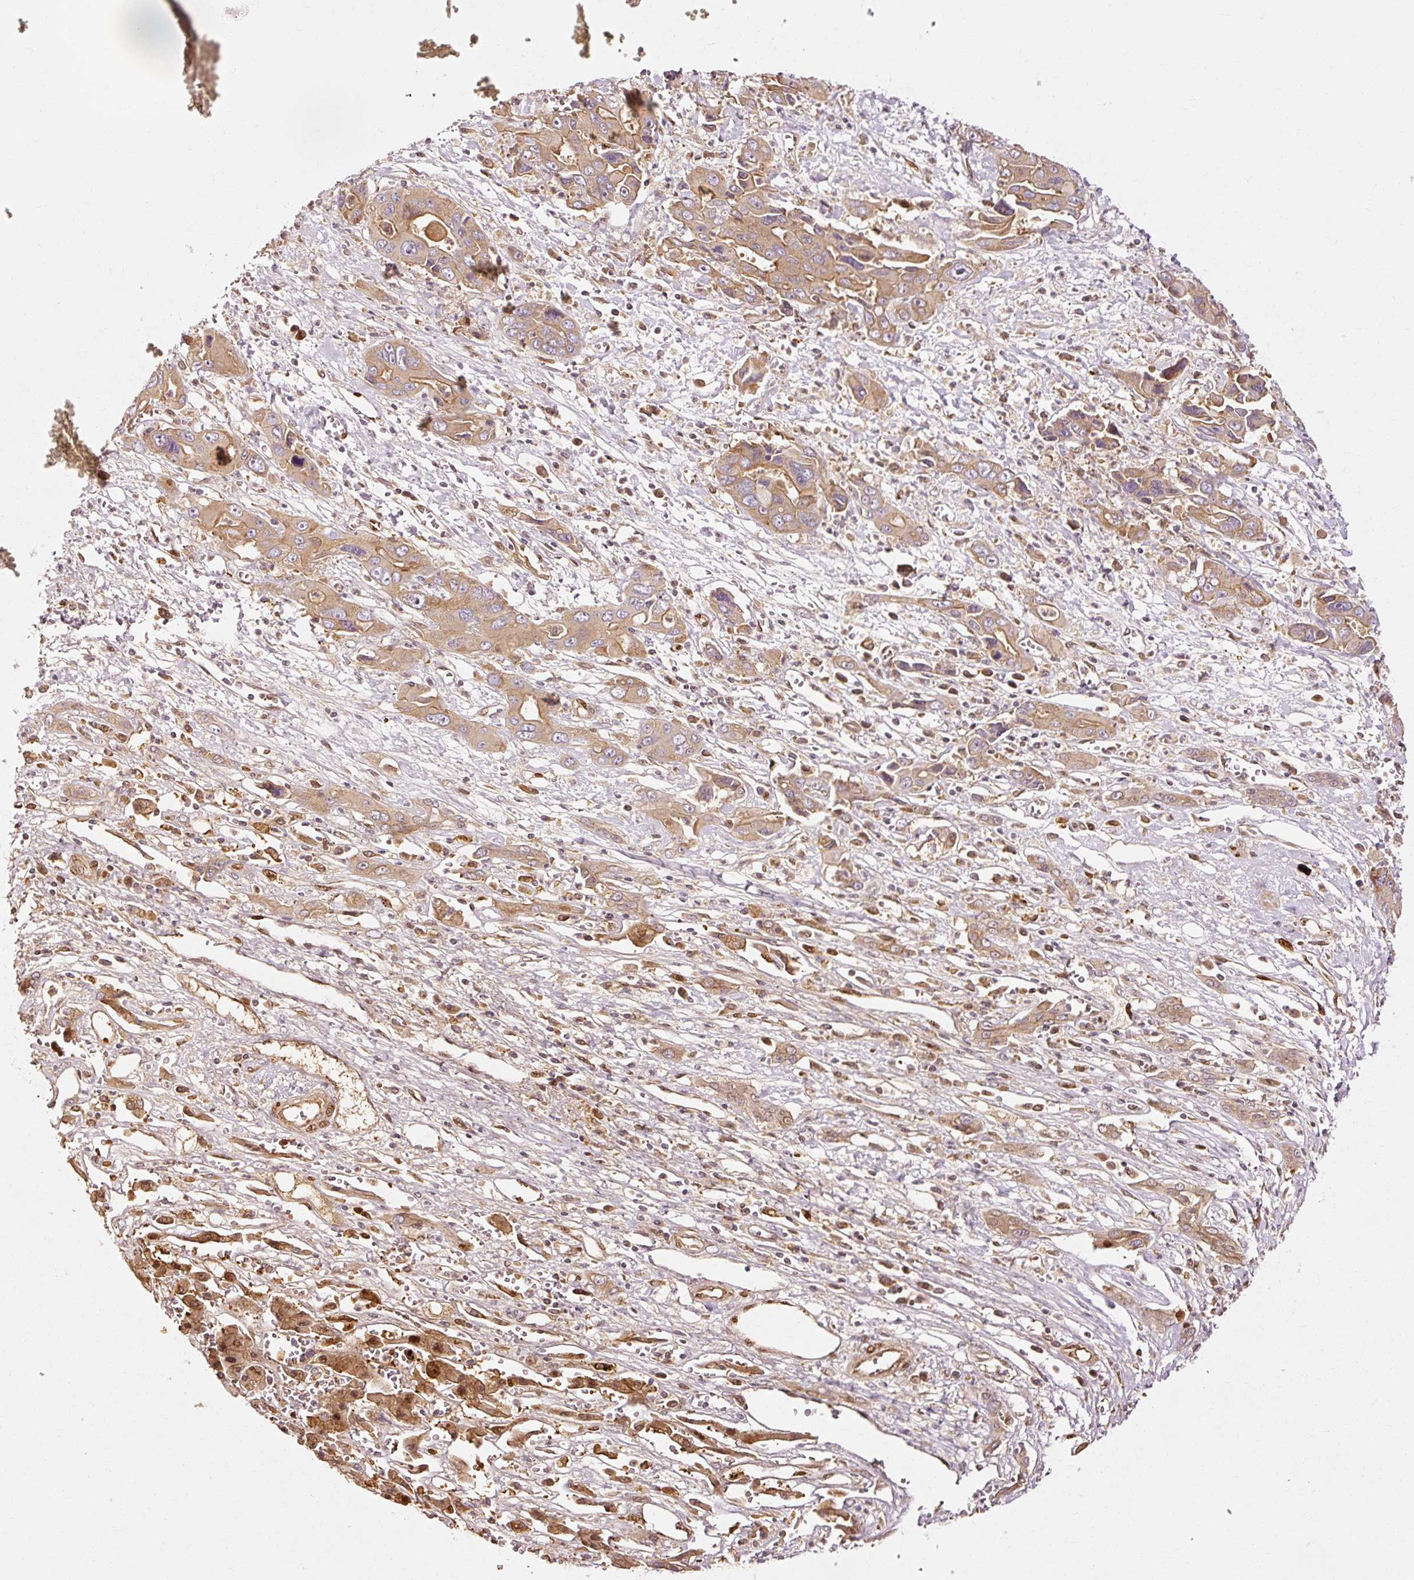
{"staining": {"intensity": "moderate", "quantity": ">75%", "location": "cytoplasmic/membranous"}, "tissue": "liver cancer", "cell_type": "Tumor cells", "image_type": "cancer", "snomed": [{"axis": "morphology", "description": "Cholangiocarcinoma"}, {"axis": "topography", "description": "Liver"}], "caption": "A photomicrograph of human cholangiocarcinoma (liver) stained for a protein displays moderate cytoplasmic/membranous brown staining in tumor cells.", "gene": "NAPA", "patient": {"sex": "male", "age": 67}}